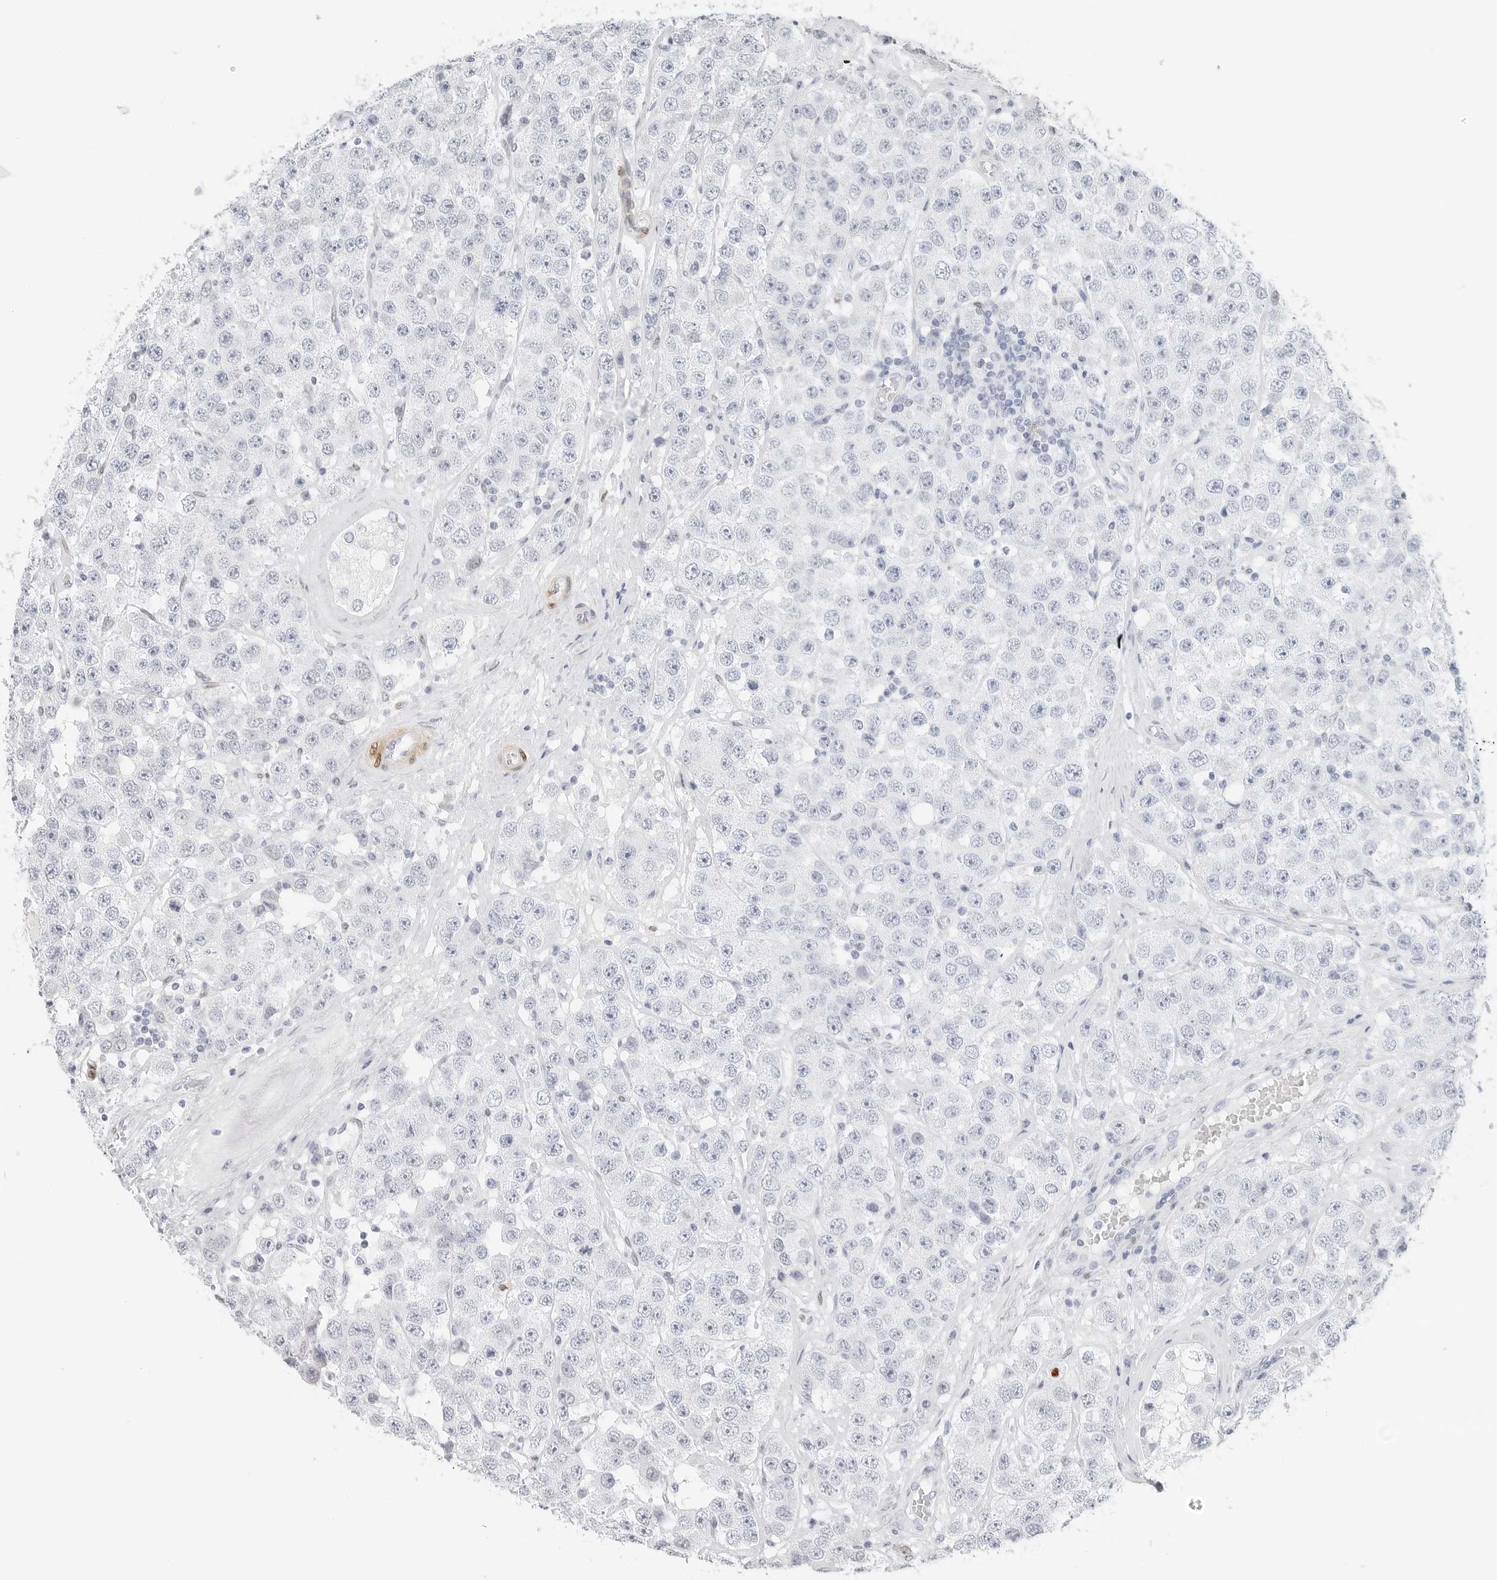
{"staining": {"intensity": "negative", "quantity": "none", "location": "none"}, "tissue": "testis cancer", "cell_type": "Tumor cells", "image_type": "cancer", "snomed": [{"axis": "morphology", "description": "Seminoma, NOS"}, {"axis": "topography", "description": "Testis"}], "caption": "A high-resolution histopathology image shows IHC staining of seminoma (testis), which exhibits no significant staining in tumor cells. (Stains: DAB IHC with hematoxylin counter stain, Microscopy: brightfield microscopy at high magnification).", "gene": "SPIDR", "patient": {"sex": "male", "age": 28}}